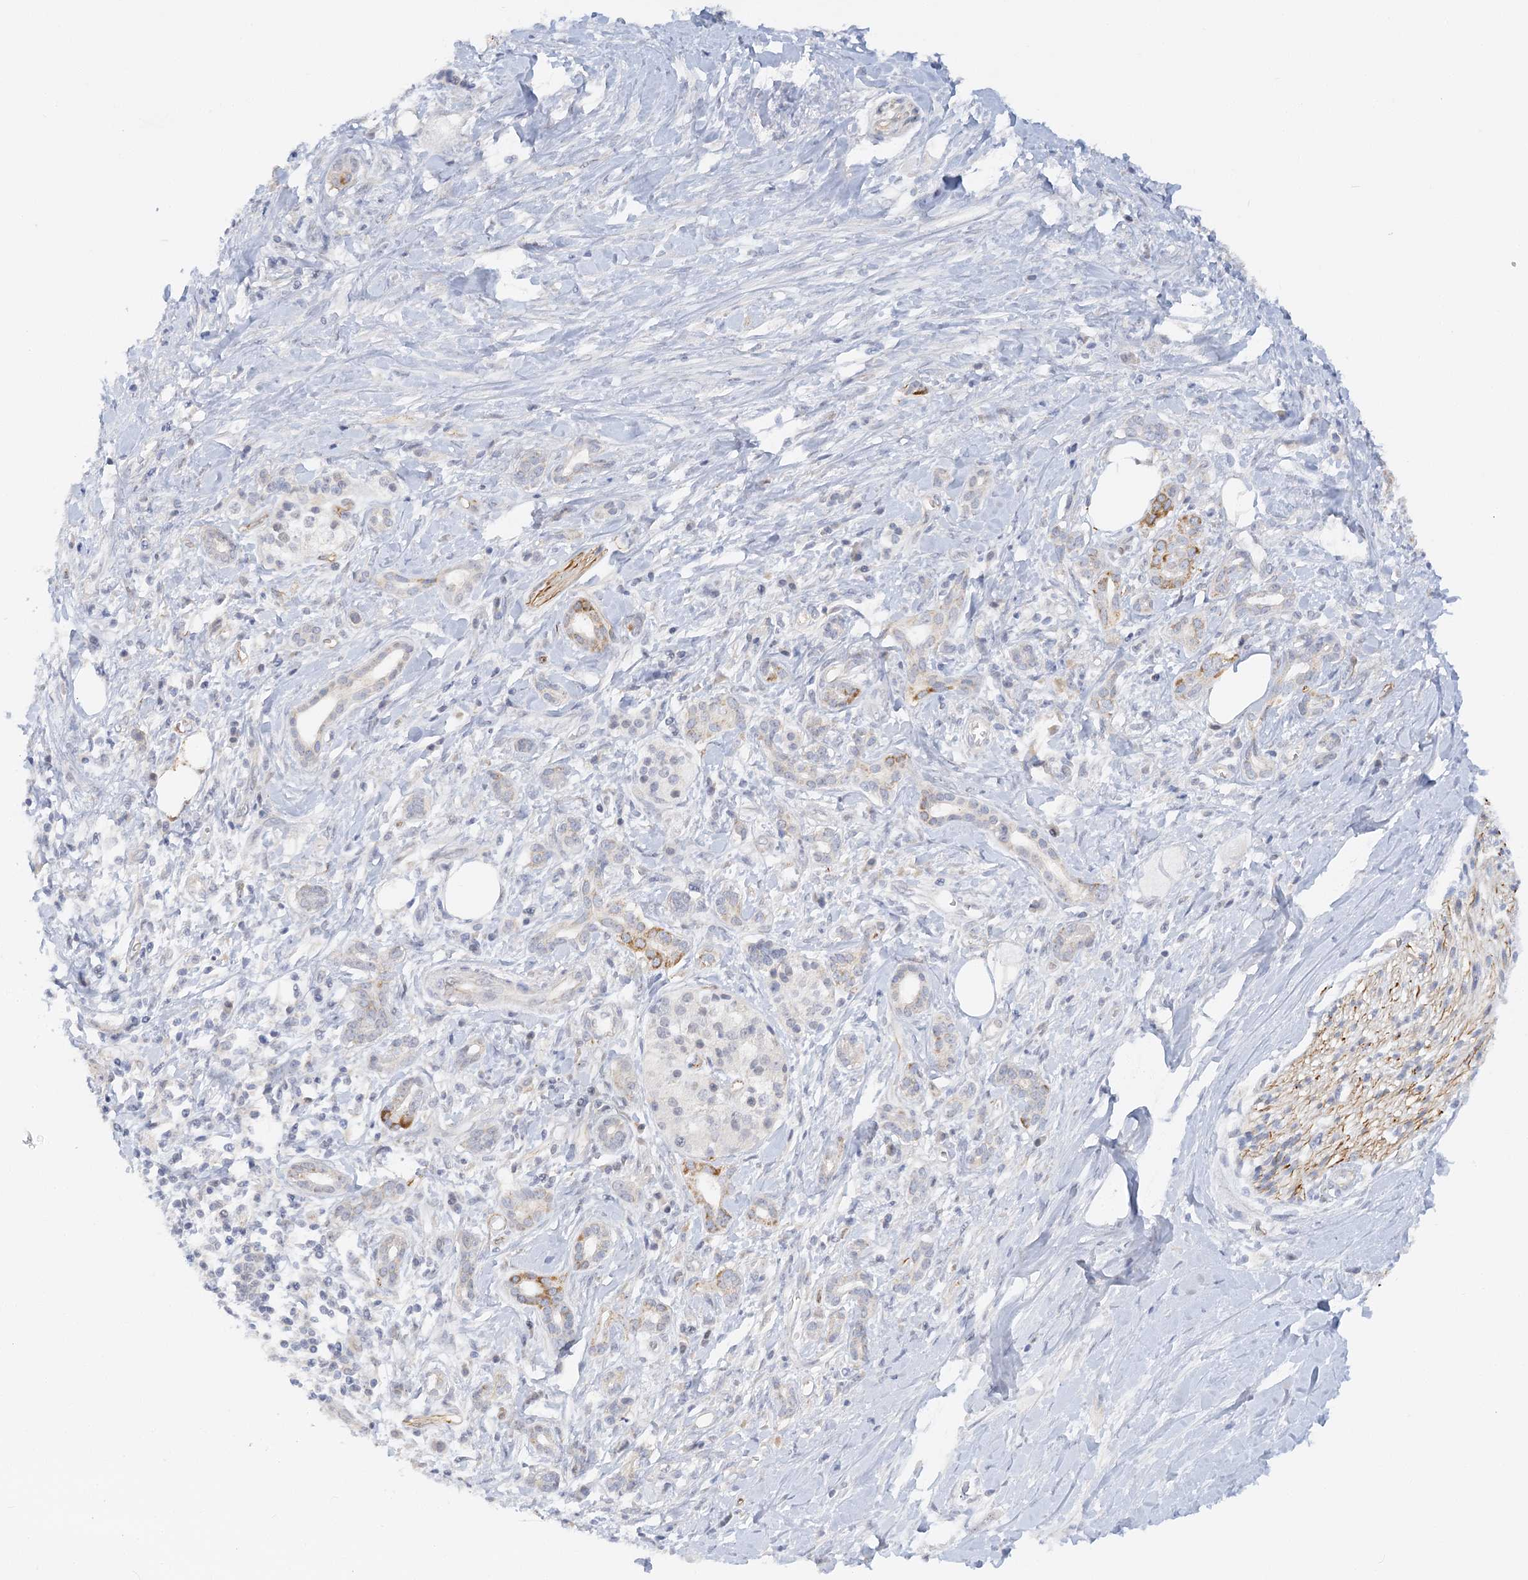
{"staining": {"intensity": "moderate", "quantity": "<25%", "location": "cytoplasmic/membranous"}, "tissue": "pancreatic cancer", "cell_type": "Tumor cells", "image_type": "cancer", "snomed": [{"axis": "morphology", "description": "Adenocarcinoma, NOS"}, {"axis": "topography", "description": "Pancreas"}], "caption": "DAB (3,3'-diaminobenzidine) immunohistochemical staining of human pancreatic adenocarcinoma exhibits moderate cytoplasmic/membranous protein staining in about <25% of tumor cells.", "gene": "NELL2", "patient": {"sex": "female", "age": 56}}